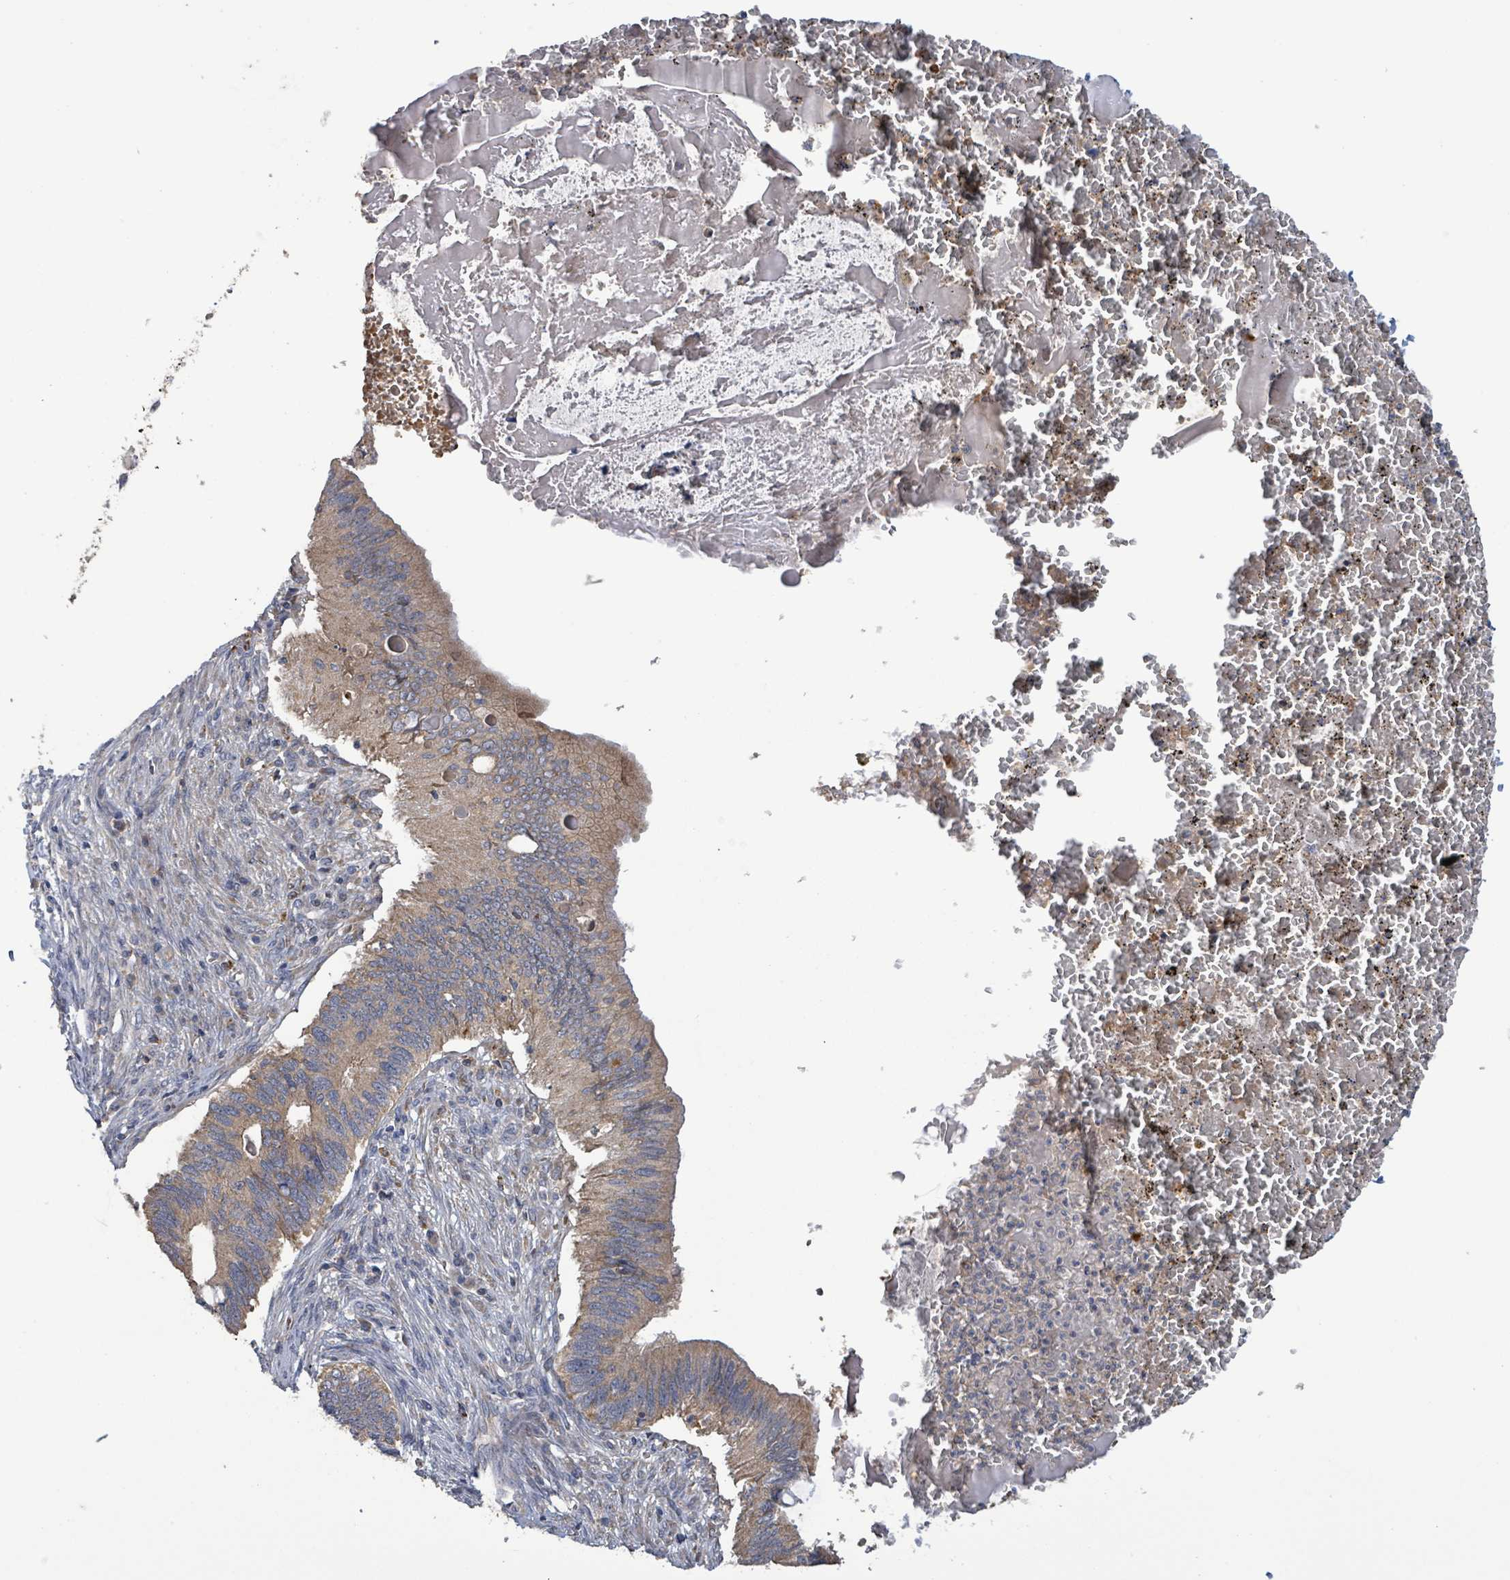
{"staining": {"intensity": "moderate", "quantity": ">75%", "location": "cytoplasmic/membranous"}, "tissue": "cervical cancer", "cell_type": "Tumor cells", "image_type": "cancer", "snomed": [{"axis": "morphology", "description": "Adenocarcinoma, NOS"}, {"axis": "topography", "description": "Cervix"}], "caption": "IHC (DAB (3,3'-diaminobenzidine)) staining of human cervical adenocarcinoma displays moderate cytoplasmic/membranous protein positivity in approximately >75% of tumor cells. (Brightfield microscopy of DAB IHC at high magnification).", "gene": "PLAAT1", "patient": {"sex": "female", "age": 42}}